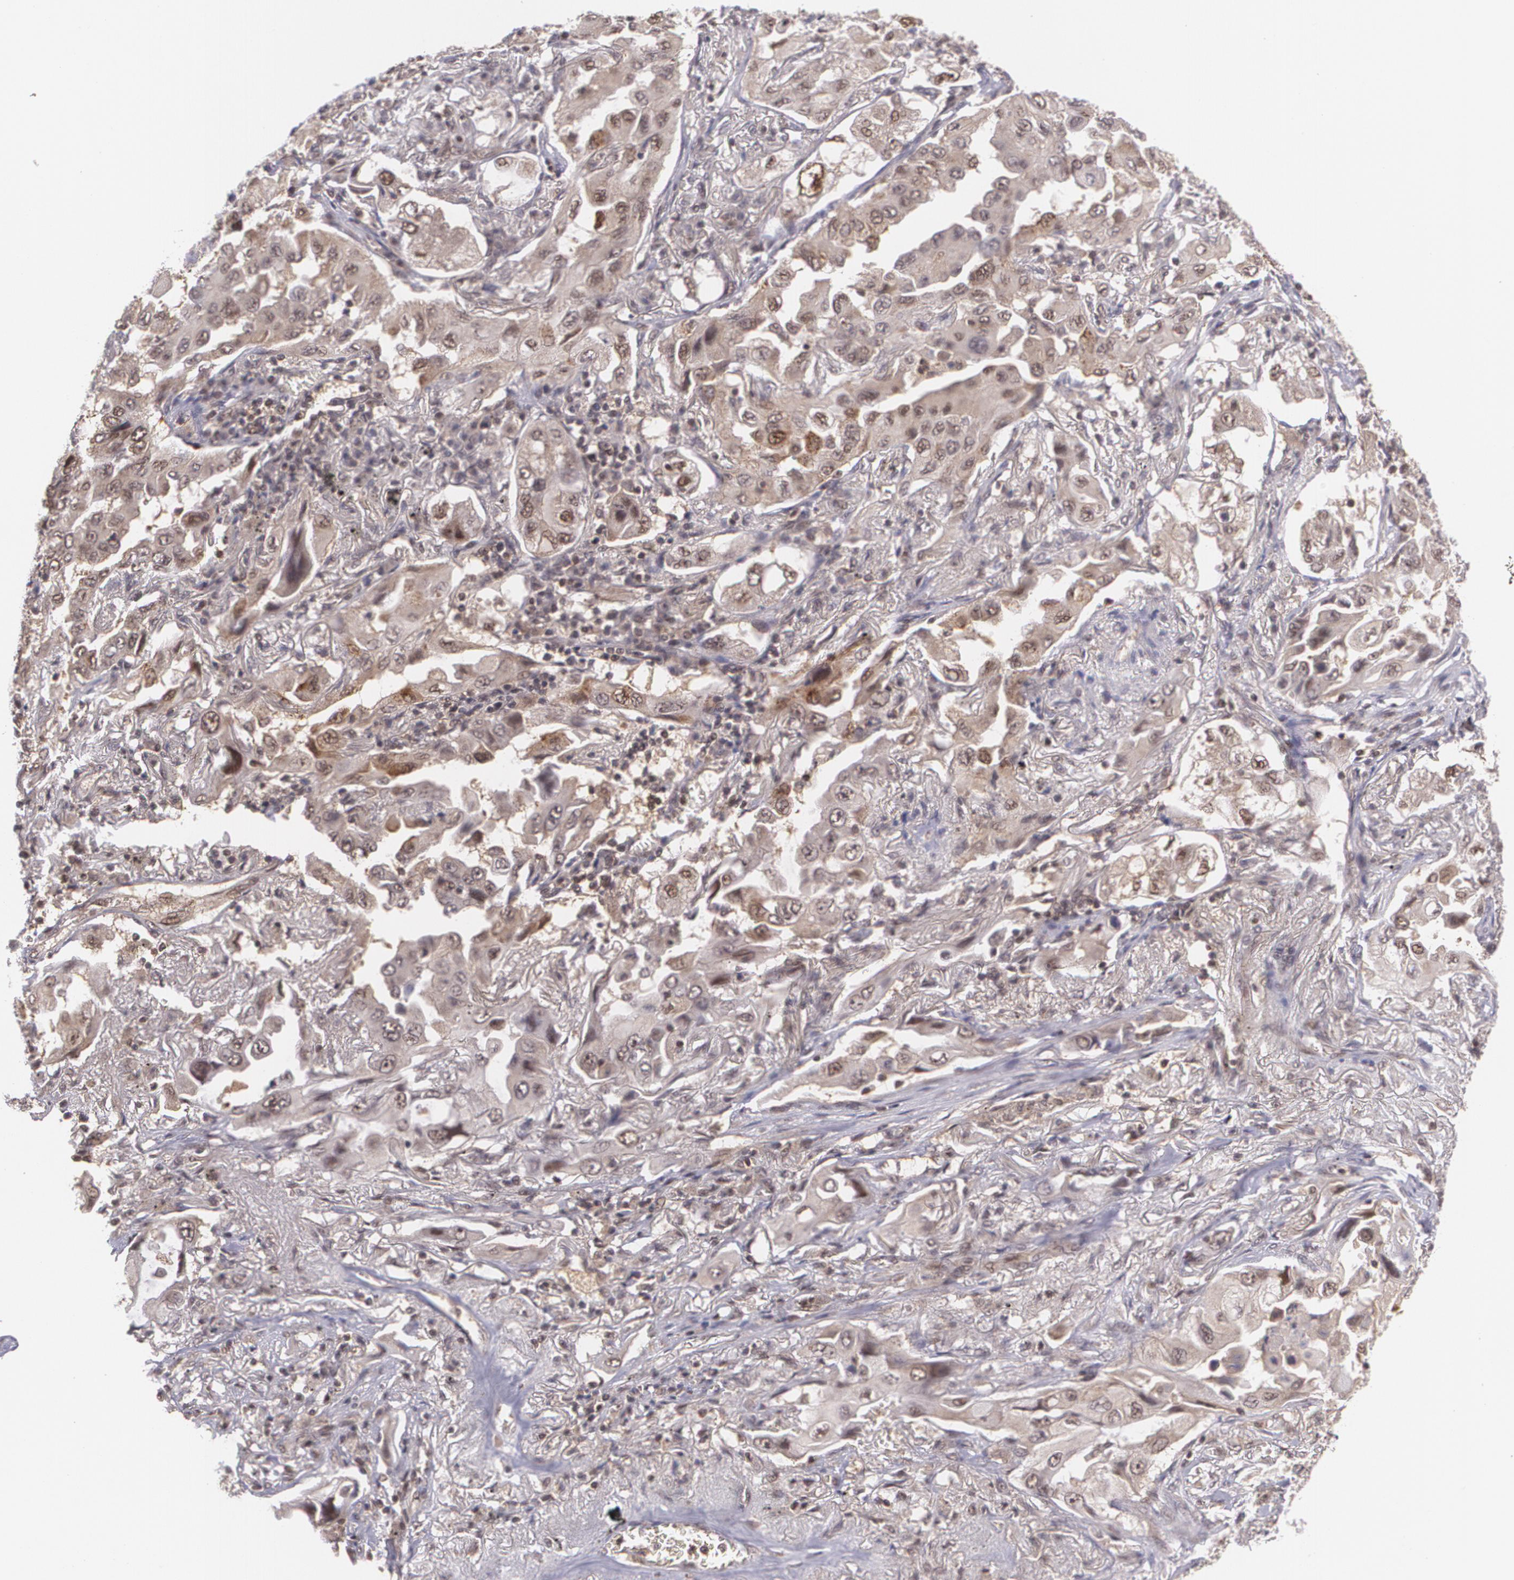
{"staining": {"intensity": "weak", "quantity": "25%-75%", "location": "cytoplasmic/membranous,nuclear"}, "tissue": "lung cancer", "cell_type": "Tumor cells", "image_type": "cancer", "snomed": [{"axis": "morphology", "description": "Adenocarcinoma, NOS"}, {"axis": "topography", "description": "Lung"}], "caption": "Immunohistochemical staining of human lung adenocarcinoma displays weak cytoplasmic/membranous and nuclear protein positivity in approximately 25%-75% of tumor cells. (Stains: DAB (3,3'-diaminobenzidine) in brown, nuclei in blue, Microscopy: brightfield microscopy at high magnification).", "gene": "CUL2", "patient": {"sex": "female", "age": 65}}